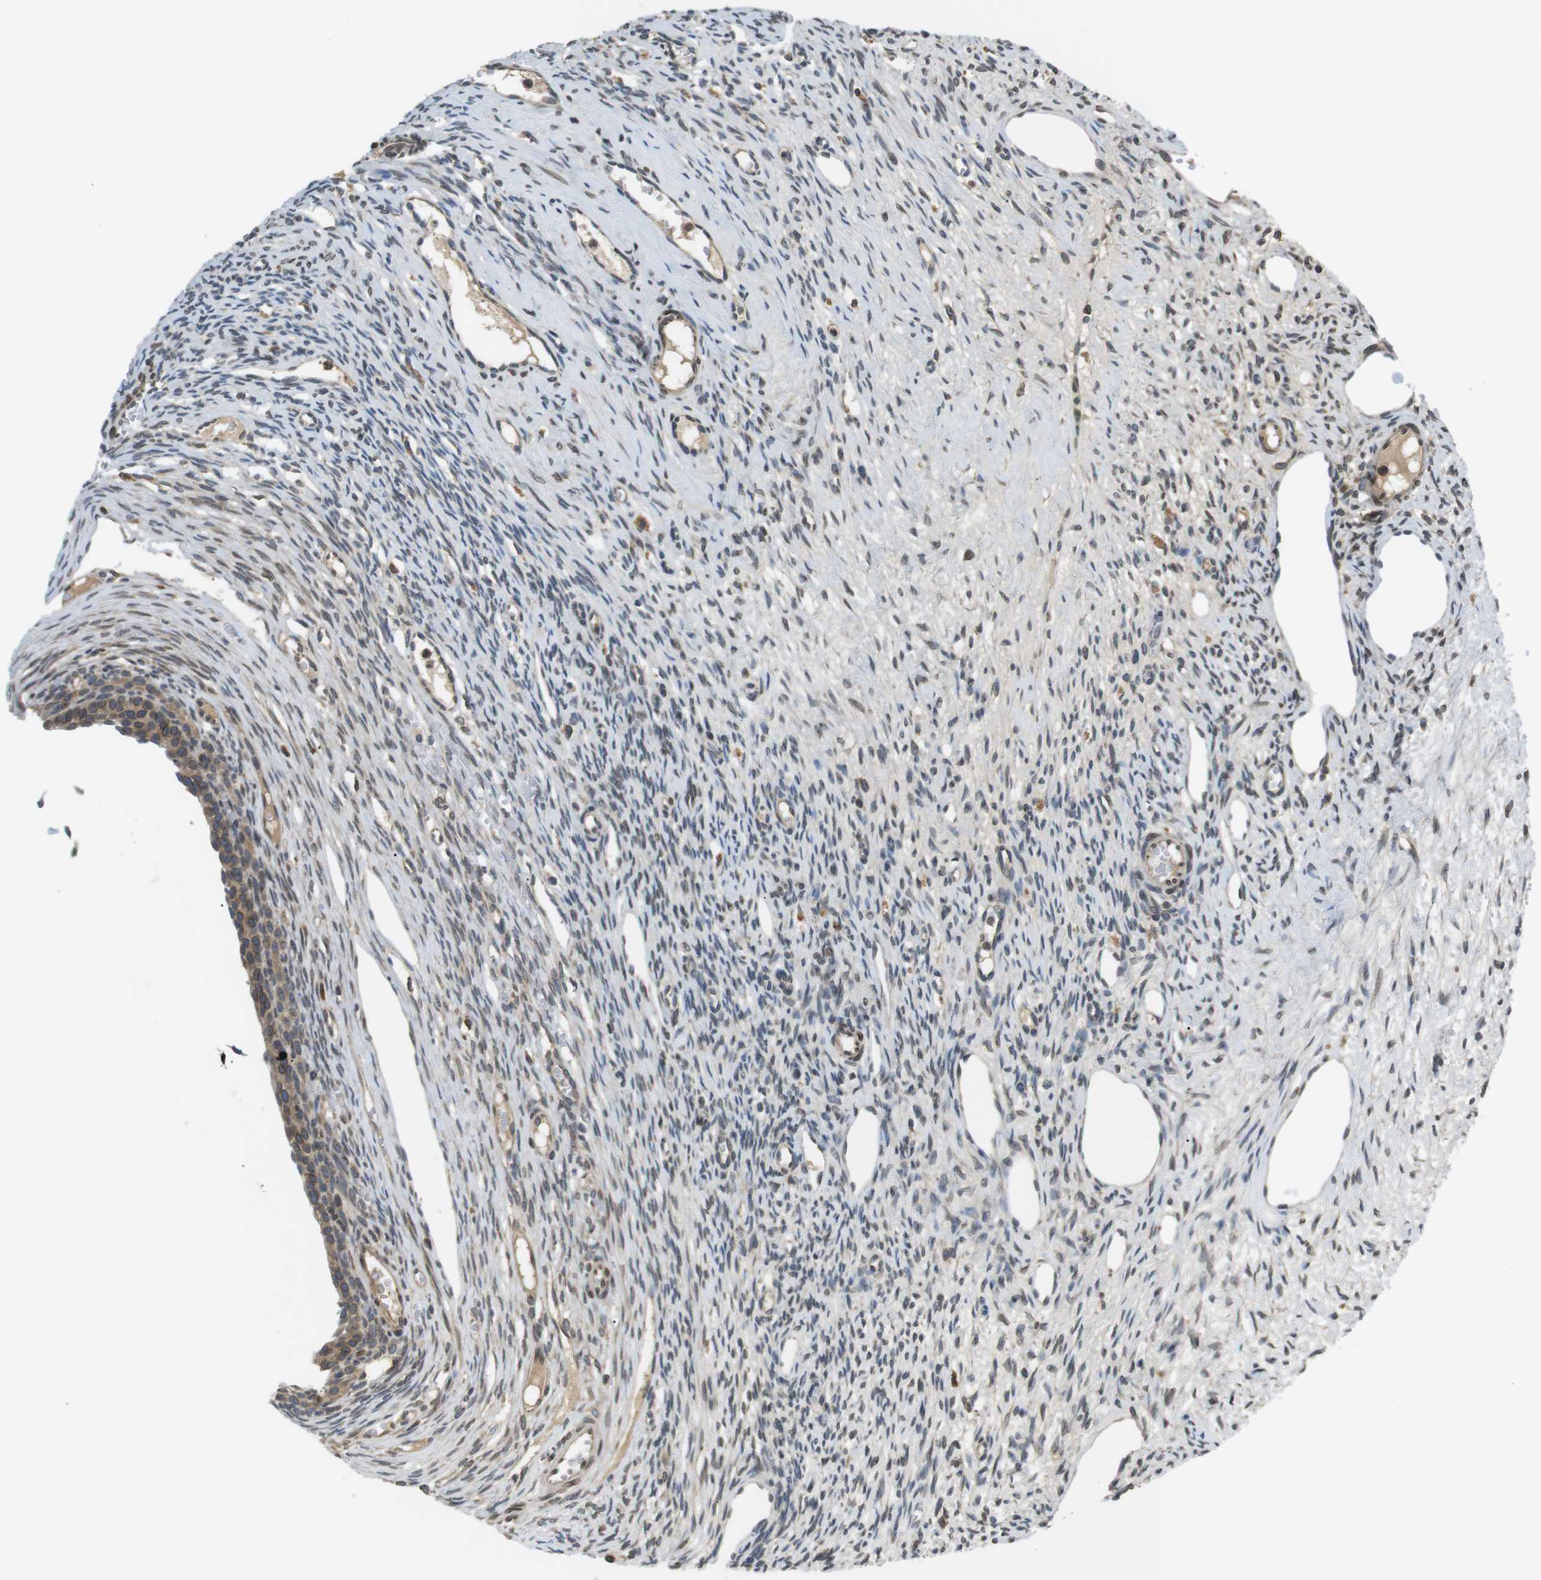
{"staining": {"intensity": "weak", "quantity": "25%-75%", "location": "cytoplasmic/membranous,nuclear"}, "tissue": "ovary", "cell_type": "Ovarian stroma cells", "image_type": "normal", "snomed": [{"axis": "morphology", "description": "Normal tissue, NOS"}, {"axis": "topography", "description": "Ovary"}], "caption": "A brown stain shows weak cytoplasmic/membranous,nuclear staining of a protein in ovarian stroma cells of benign ovary.", "gene": "TMX4", "patient": {"sex": "female", "age": 33}}